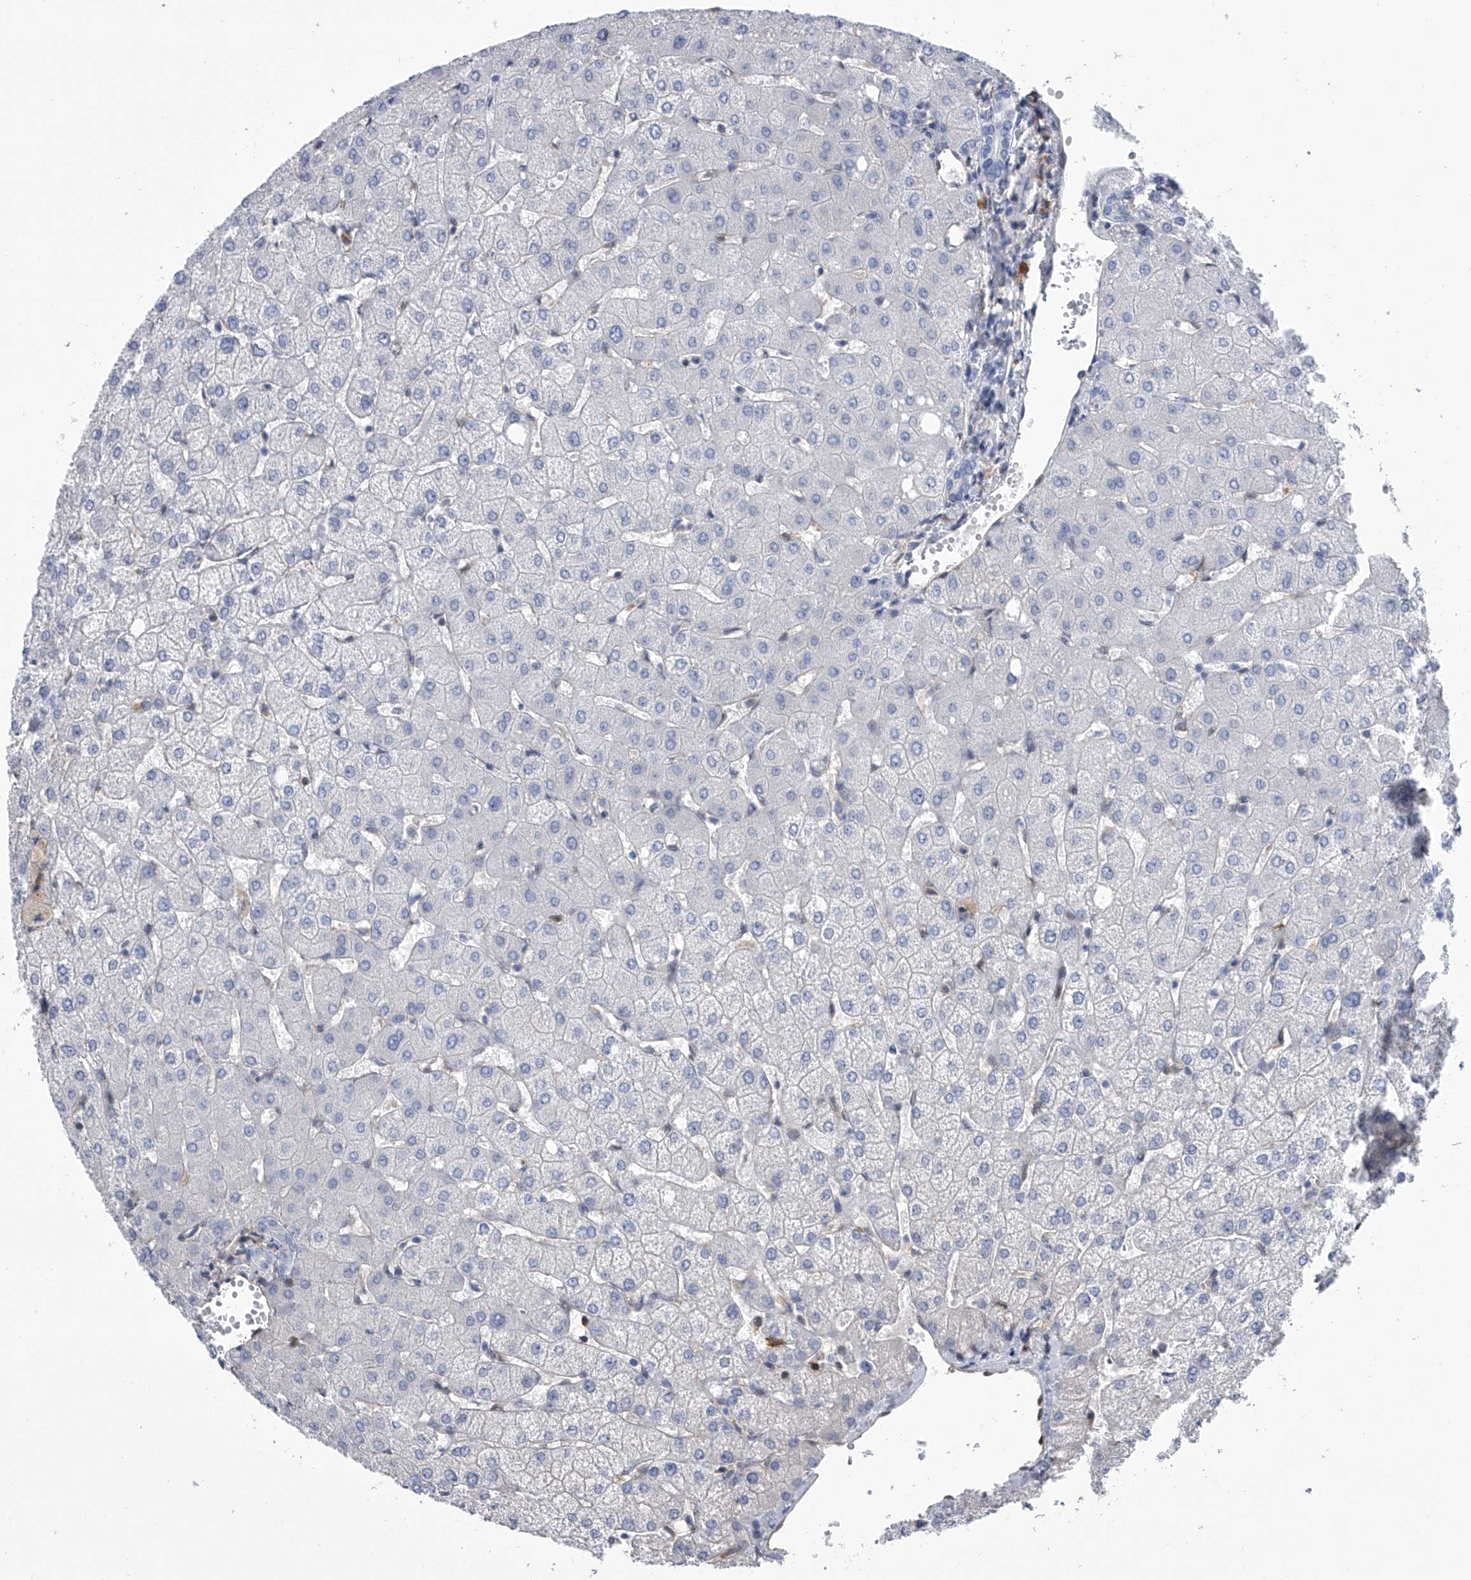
{"staining": {"intensity": "negative", "quantity": "none", "location": "none"}, "tissue": "liver", "cell_type": "Cholangiocytes", "image_type": "normal", "snomed": [{"axis": "morphology", "description": "Normal tissue, NOS"}, {"axis": "topography", "description": "Liver"}], "caption": "Micrograph shows no significant protein positivity in cholangiocytes of normal liver. The staining is performed using DAB (3,3'-diaminobenzidine) brown chromogen with nuclei counter-stained in using hematoxylin.", "gene": "SERPINB9", "patient": {"sex": "female", "age": 54}}